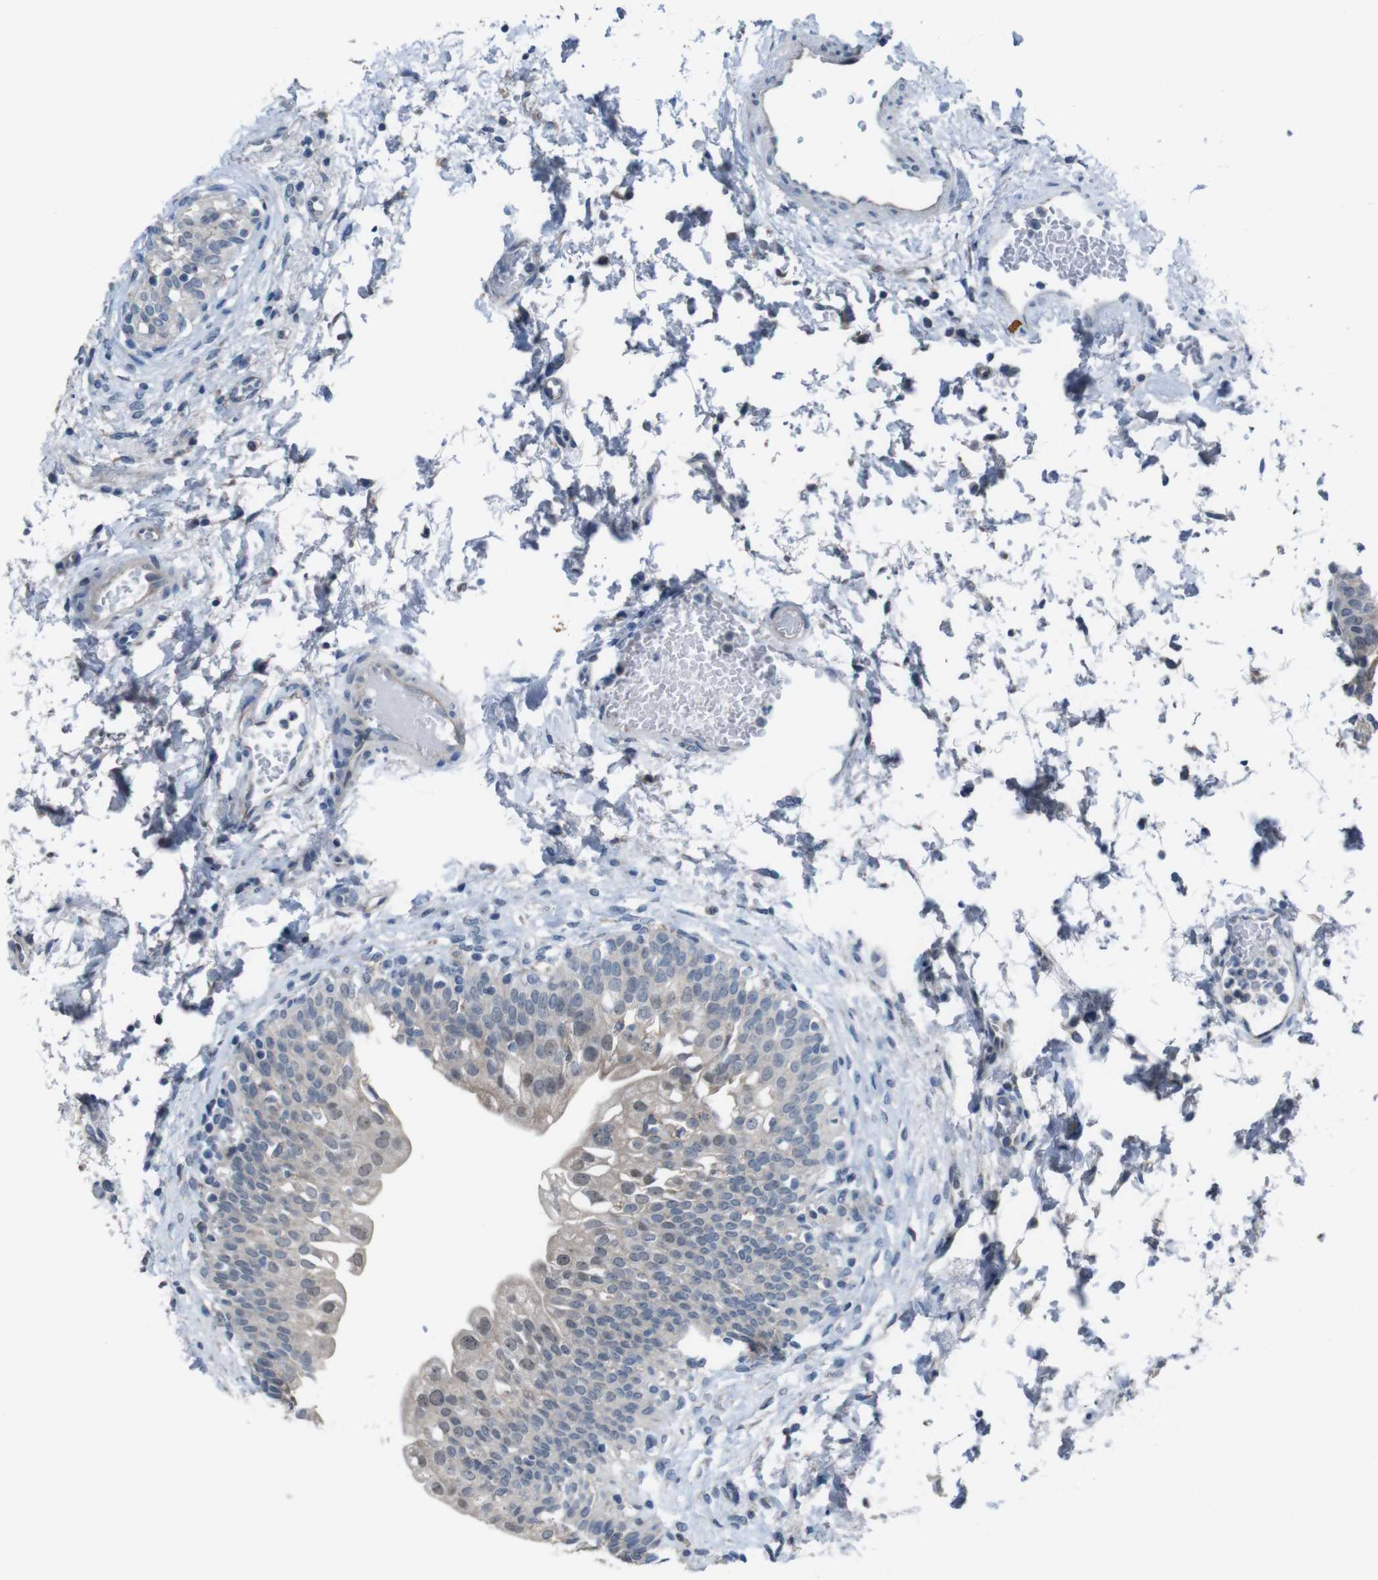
{"staining": {"intensity": "negative", "quantity": "none", "location": "none"}, "tissue": "urinary bladder", "cell_type": "Urothelial cells", "image_type": "normal", "snomed": [{"axis": "morphology", "description": "Normal tissue, NOS"}, {"axis": "topography", "description": "Urinary bladder"}], "caption": "A high-resolution image shows immunohistochemistry (IHC) staining of benign urinary bladder, which demonstrates no significant staining in urothelial cells.", "gene": "CDH22", "patient": {"sex": "male", "age": 55}}